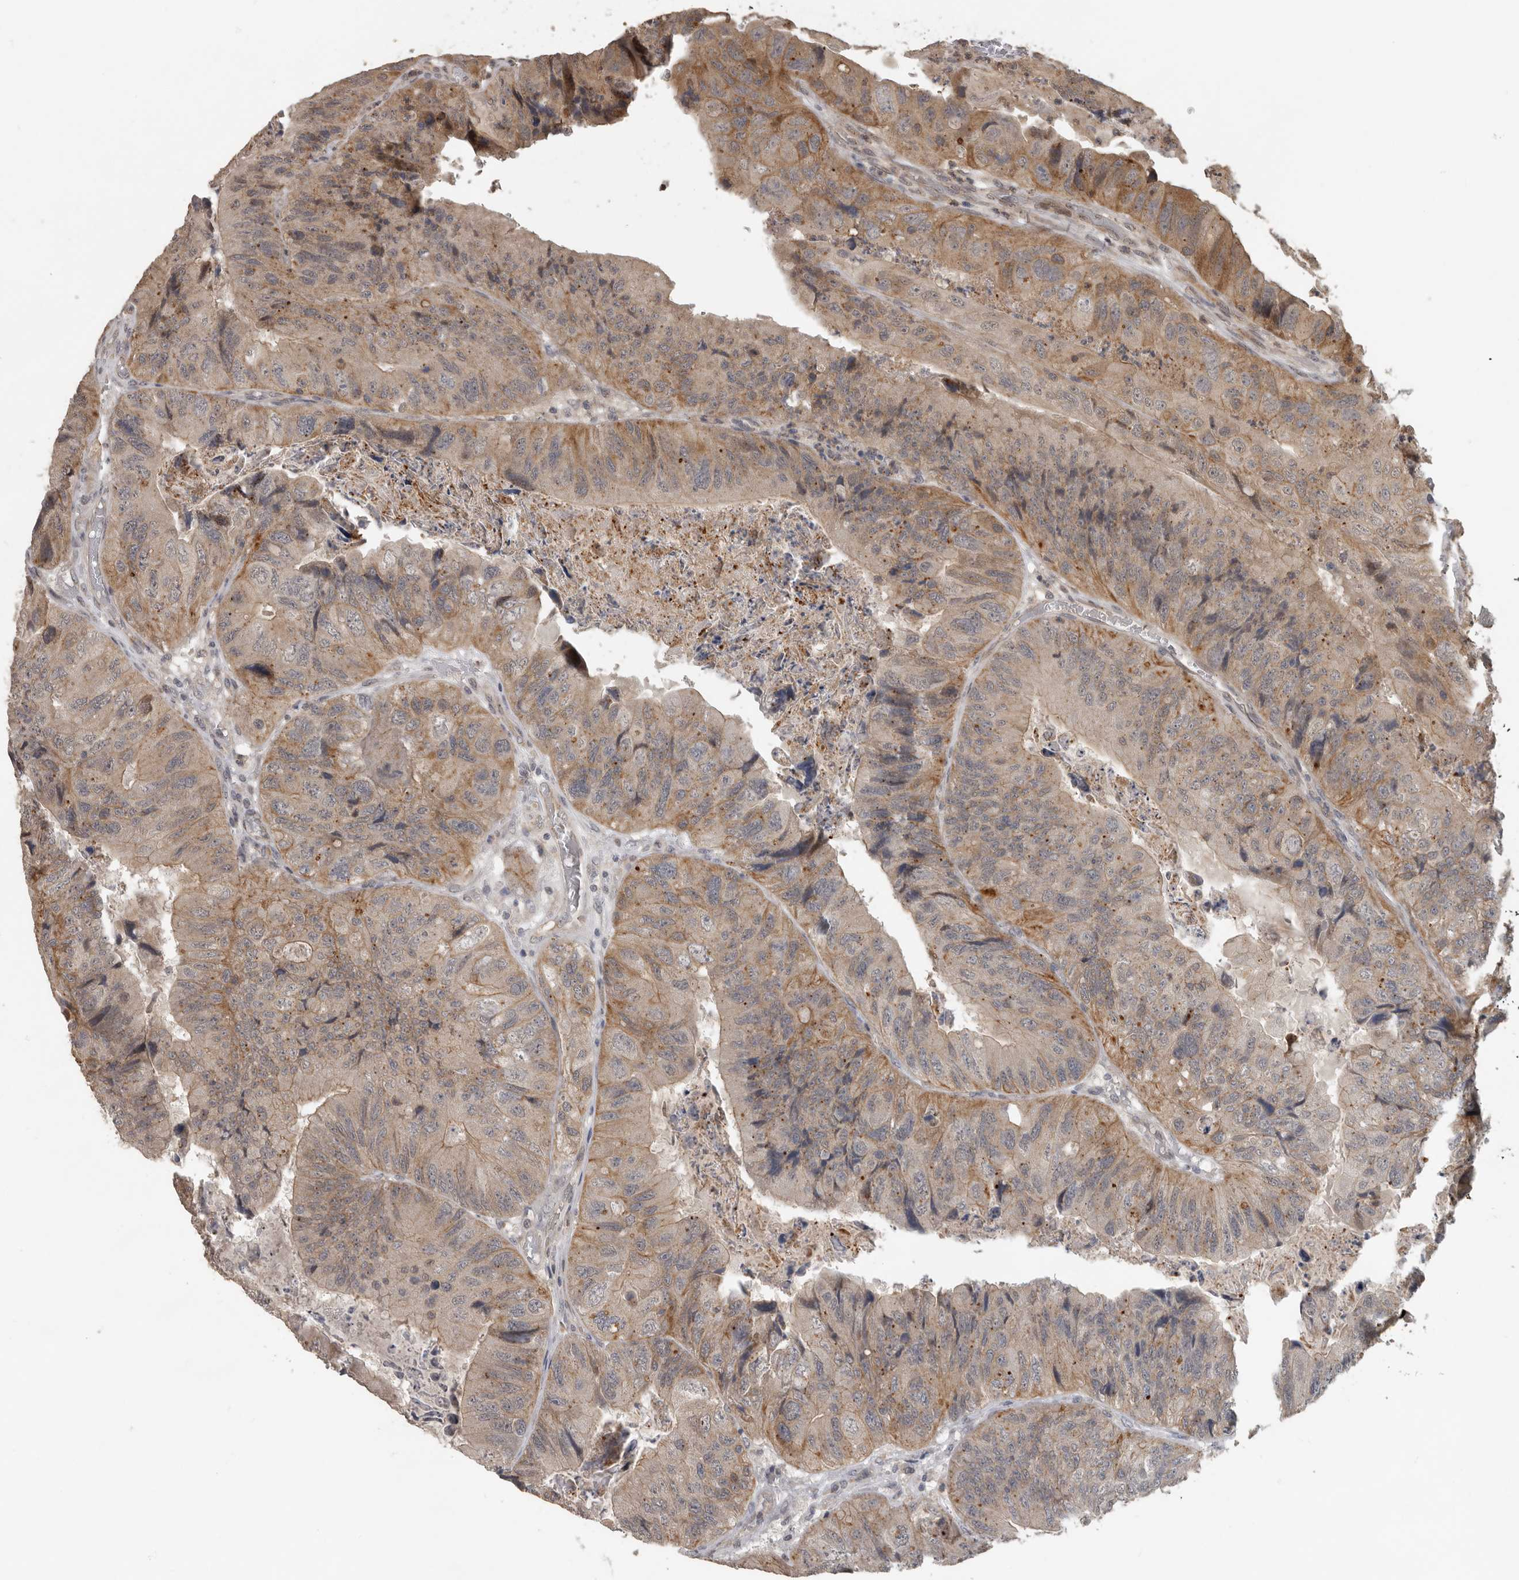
{"staining": {"intensity": "moderate", "quantity": "25%-75%", "location": "cytoplasmic/membranous"}, "tissue": "colorectal cancer", "cell_type": "Tumor cells", "image_type": "cancer", "snomed": [{"axis": "morphology", "description": "Adenocarcinoma, NOS"}, {"axis": "topography", "description": "Rectum"}], "caption": "A brown stain labels moderate cytoplasmic/membranous staining of a protein in adenocarcinoma (colorectal) tumor cells. Immunohistochemistry stains the protein of interest in brown and the nuclei are stained blue.", "gene": "CEP350", "patient": {"sex": "male", "age": 63}}